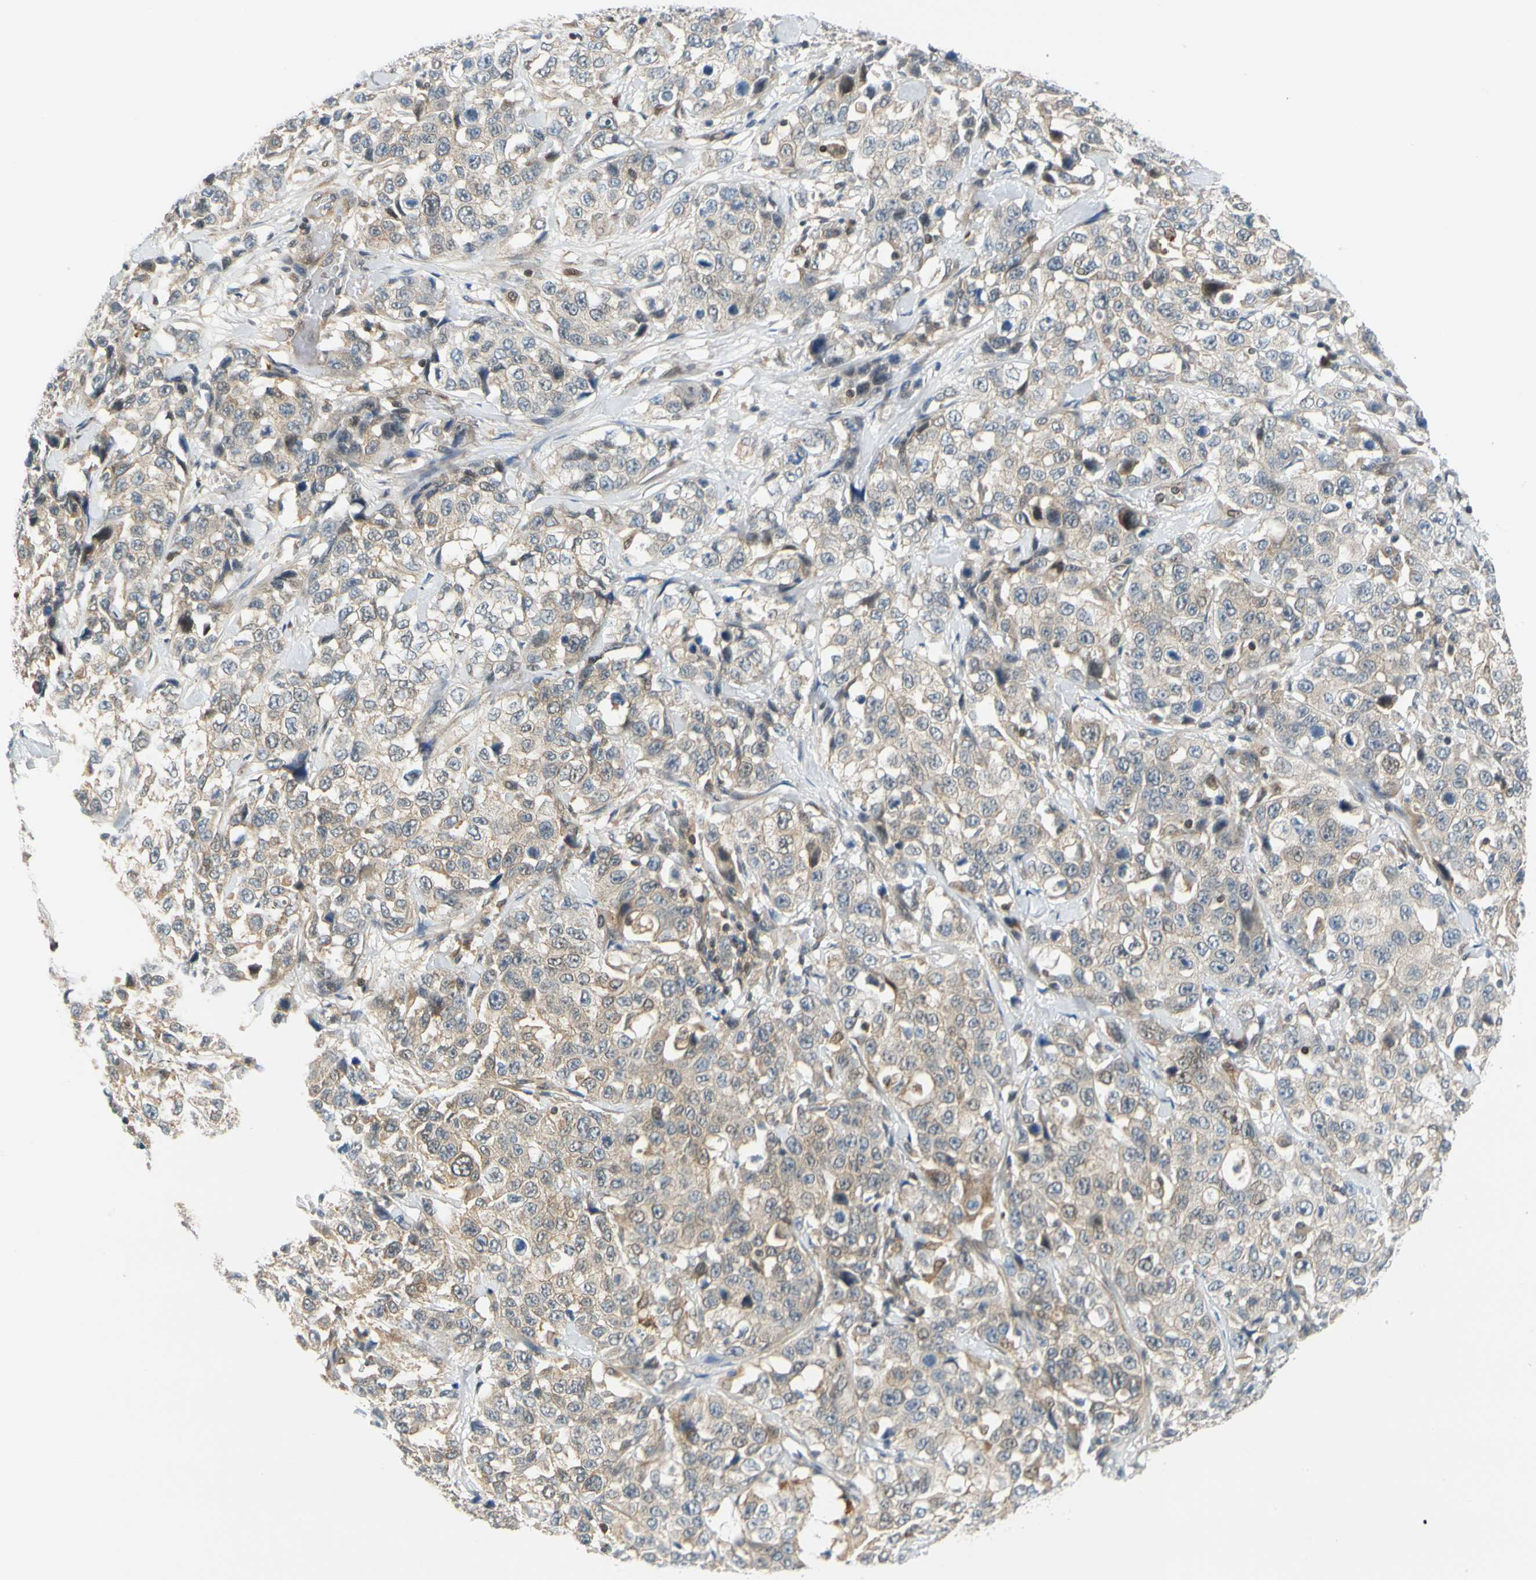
{"staining": {"intensity": "weak", "quantity": "<25%", "location": "cytoplasmic/membranous"}, "tissue": "stomach cancer", "cell_type": "Tumor cells", "image_type": "cancer", "snomed": [{"axis": "morphology", "description": "Normal tissue, NOS"}, {"axis": "morphology", "description": "Adenocarcinoma, NOS"}, {"axis": "topography", "description": "Stomach"}], "caption": "The immunohistochemistry micrograph has no significant staining in tumor cells of adenocarcinoma (stomach) tissue.", "gene": "MAPK9", "patient": {"sex": "male", "age": 48}}